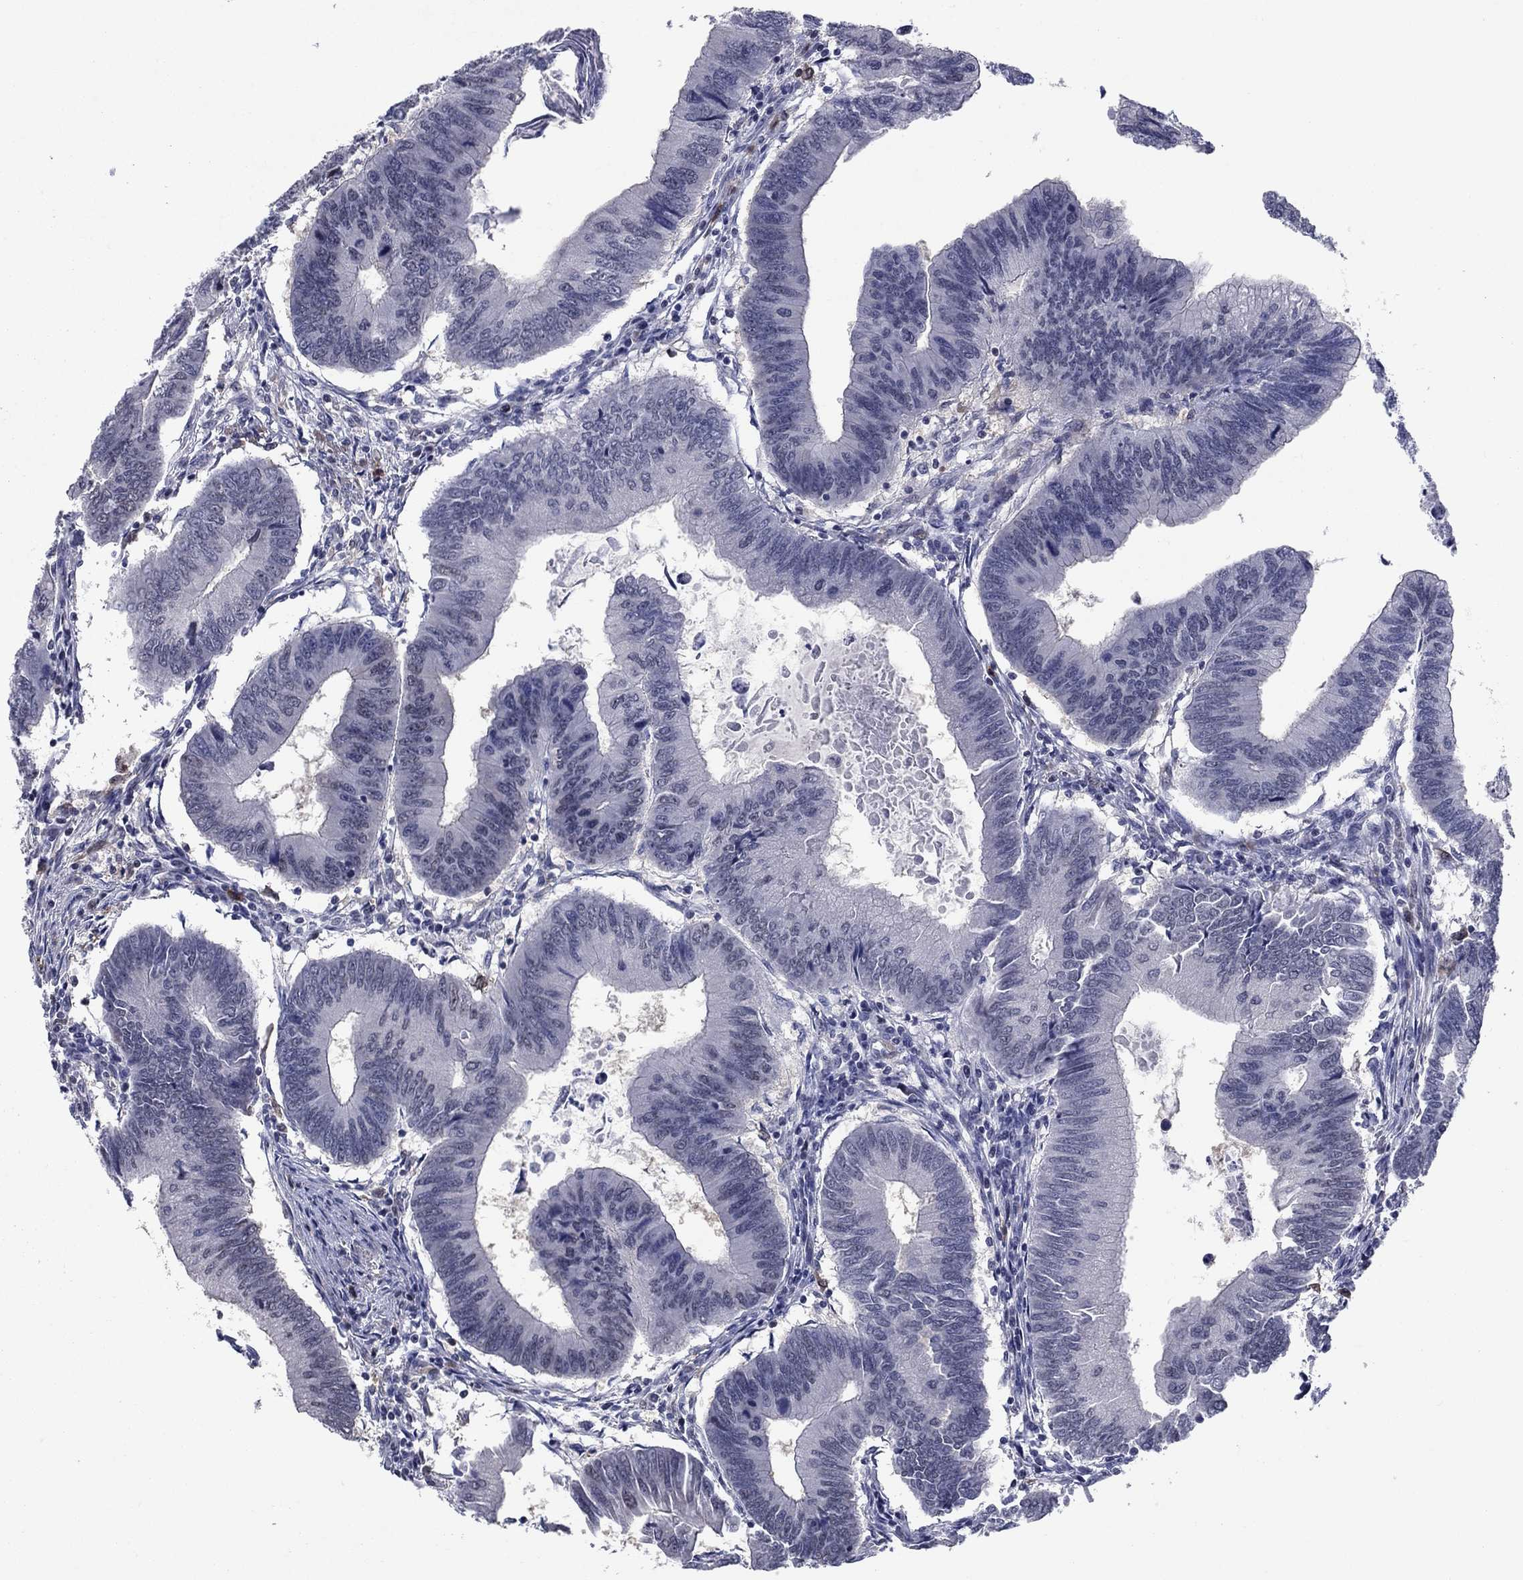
{"staining": {"intensity": "negative", "quantity": "none", "location": "none"}, "tissue": "colorectal cancer", "cell_type": "Tumor cells", "image_type": "cancer", "snomed": [{"axis": "morphology", "description": "Adenocarcinoma, NOS"}, {"axis": "topography", "description": "Colon"}], "caption": "IHC photomicrograph of neoplastic tissue: human colorectal cancer stained with DAB exhibits no significant protein expression in tumor cells.", "gene": "TYMS", "patient": {"sex": "male", "age": 53}}